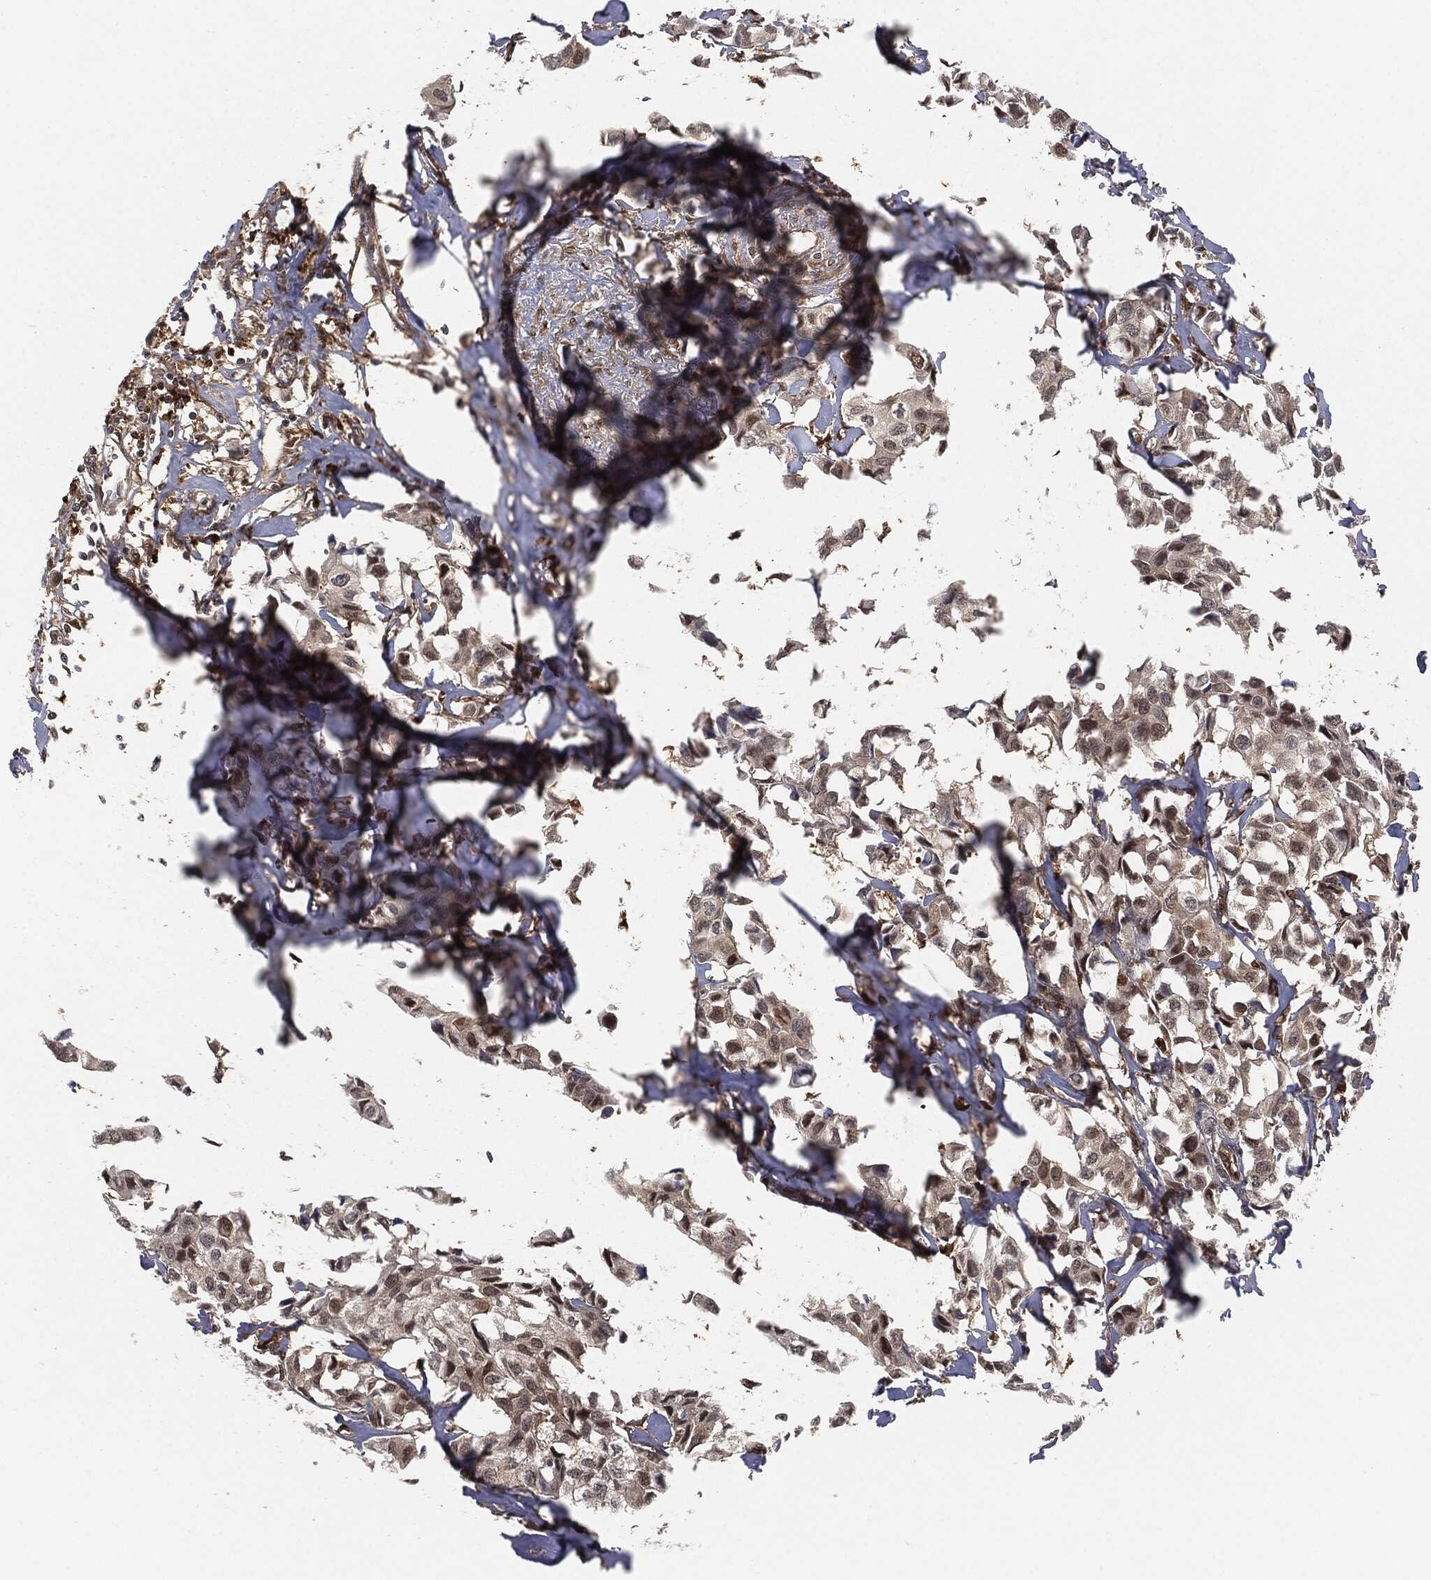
{"staining": {"intensity": "negative", "quantity": "none", "location": "none"}, "tissue": "breast cancer", "cell_type": "Tumor cells", "image_type": "cancer", "snomed": [{"axis": "morphology", "description": "Duct carcinoma"}, {"axis": "topography", "description": "Breast"}], "caption": "This is a photomicrograph of immunohistochemistry (IHC) staining of intraductal carcinoma (breast), which shows no positivity in tumor cells.", "gene": "CAPRIN2", "patient": {"sex": "female", "age": 80}}